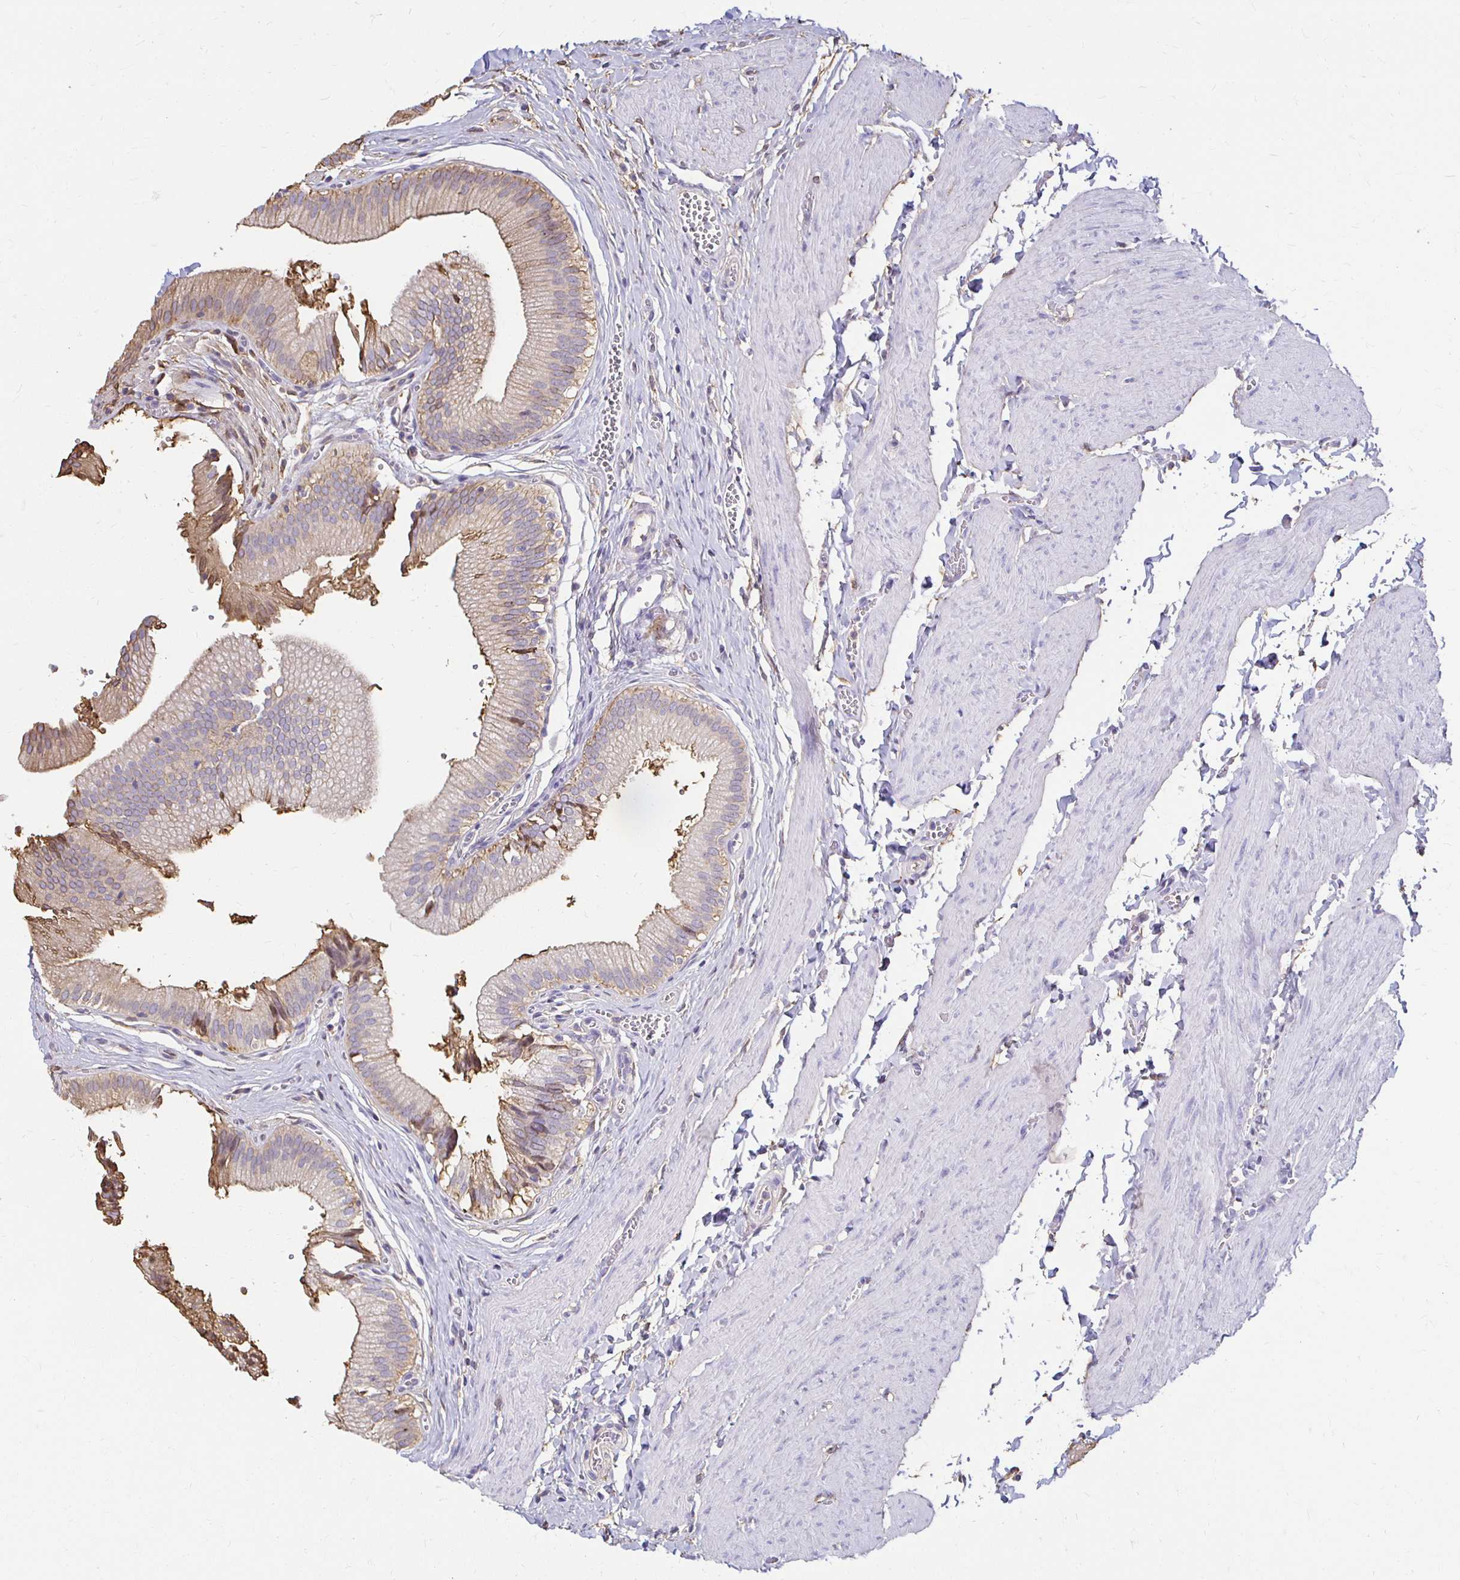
{"staining": {"intensity": "weak", "quantity": "<25%", "location": "cytoplasmic/membranous"}, "tissue": "gallbladder", "cell_type": "Glandular cells", "image_type": "normal", "snomed": [{"axis": "morphology", "description": "Normal tissue, NOS"}, {"axis": "topography", "description": "Gallbladder"}, {"axis": "topography", "description": "Peripheral nerve tissue"}], "caption": "Immunohistochemistry photomicrograph of normal gallbladder stained for a protein (brown), which displays no positivity in glandular cells.", "gene": "TAS1R3", "patient": {"sex": "male", "age": 17}}